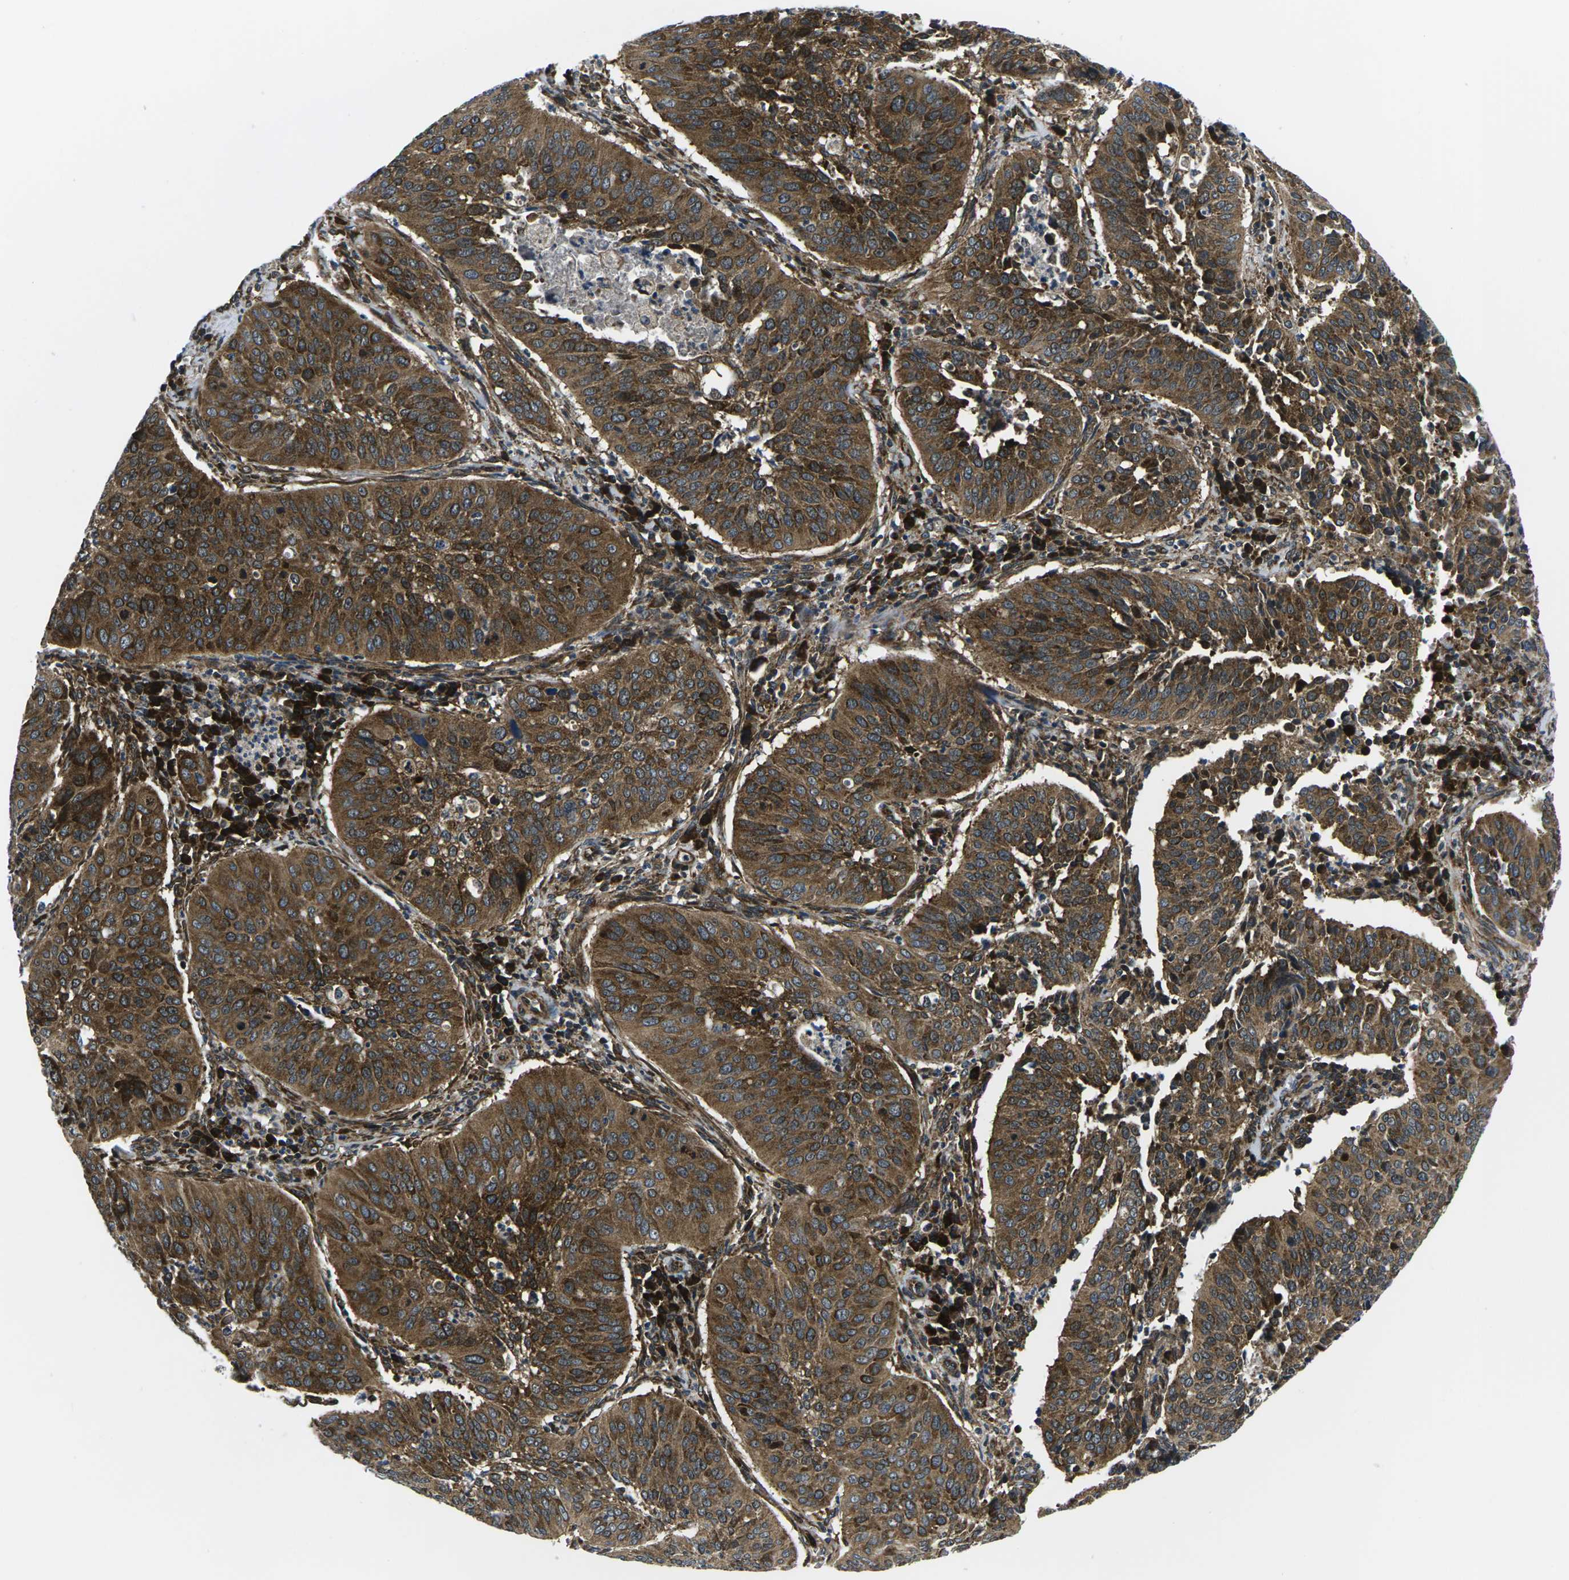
{"staining": {"intensity": "strong", "quantity": ">75%", "location": "cytoplasmic/membranous"}, "tissue": "cervical cancer", "cell_type": "Tumor cells", "image_type": "cancer", "snomed": [{"axis": "morphology", "description": "Normal tissue, NOS"}, {"axis": "morphology", "description": "Squamous cell carcinoma, NOS"}, {"axis": "topography", "description": "Cervix"}], "caption": "Tumor cells reveal strong cytoplasmic/membranous expression in about >75% of cells in squamous cell carcinoma (cervical). The protein is shown in brown color, while the nuclei are stained blue.", "gene": "EIF4E", "patient": {"sex": "female", "age": 39}}